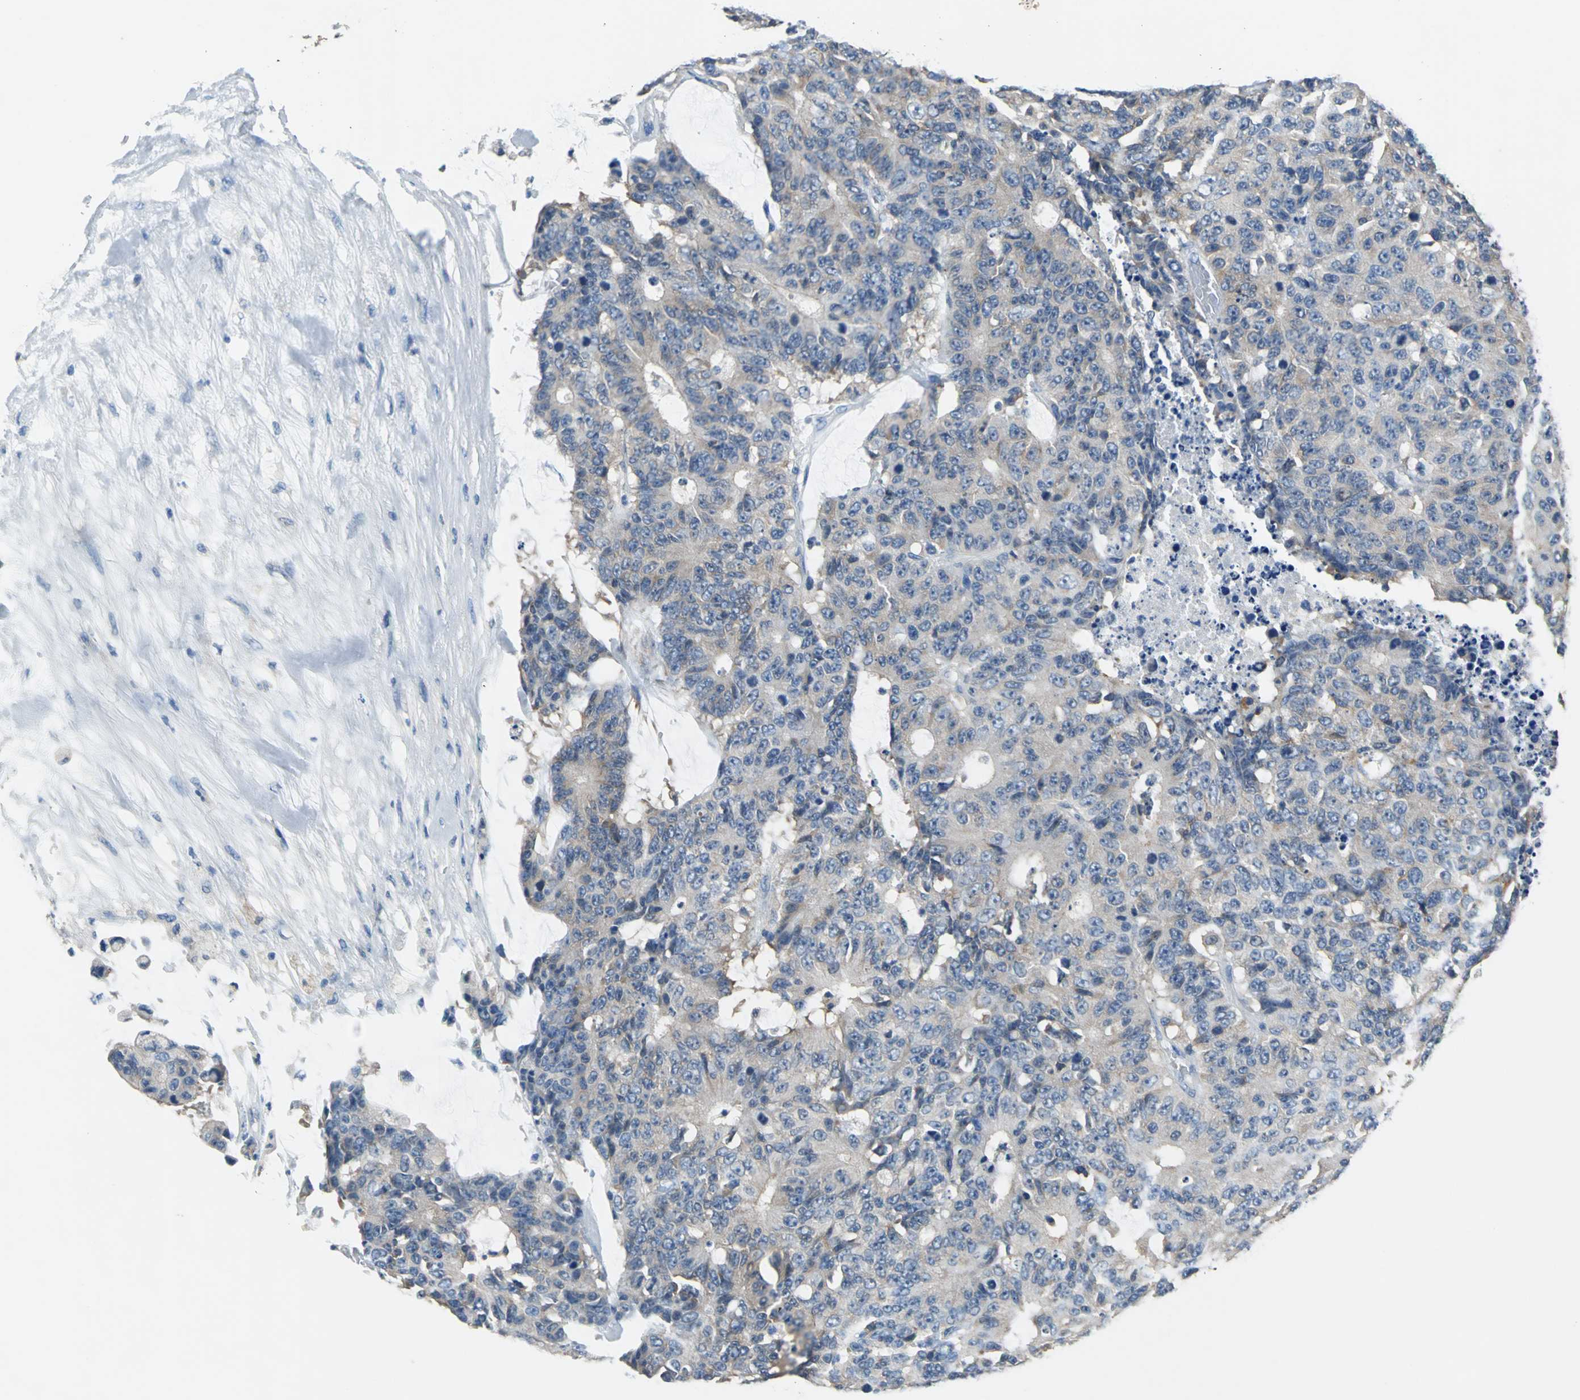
{"staining": {"intensity": "weak", "quantity": "25%-75%", "location": "cytoplasmic/membranous"}, "tissue": "colorectal cancer", "cell_type": "Tumor cells", "image_type": "cancer", "snomed": [{"axis": "morphology", "description": "Adenocarcinoma, NOS"}, {"axis": "topography", "description": "Colon"}], "caption": "High-power microscopy captured an immunohistochemistry (IHC) histopathology image of colorectal cancer (adenocarcinoma), revealing weak cytoplasmic/membranous expression in about 25%-75% of tumor cells. (DAB IHC, brown staining for protein, blue staining for nuclei).", "gene": "PRKCA", "patient": {"sex": "female", "age": 86}}